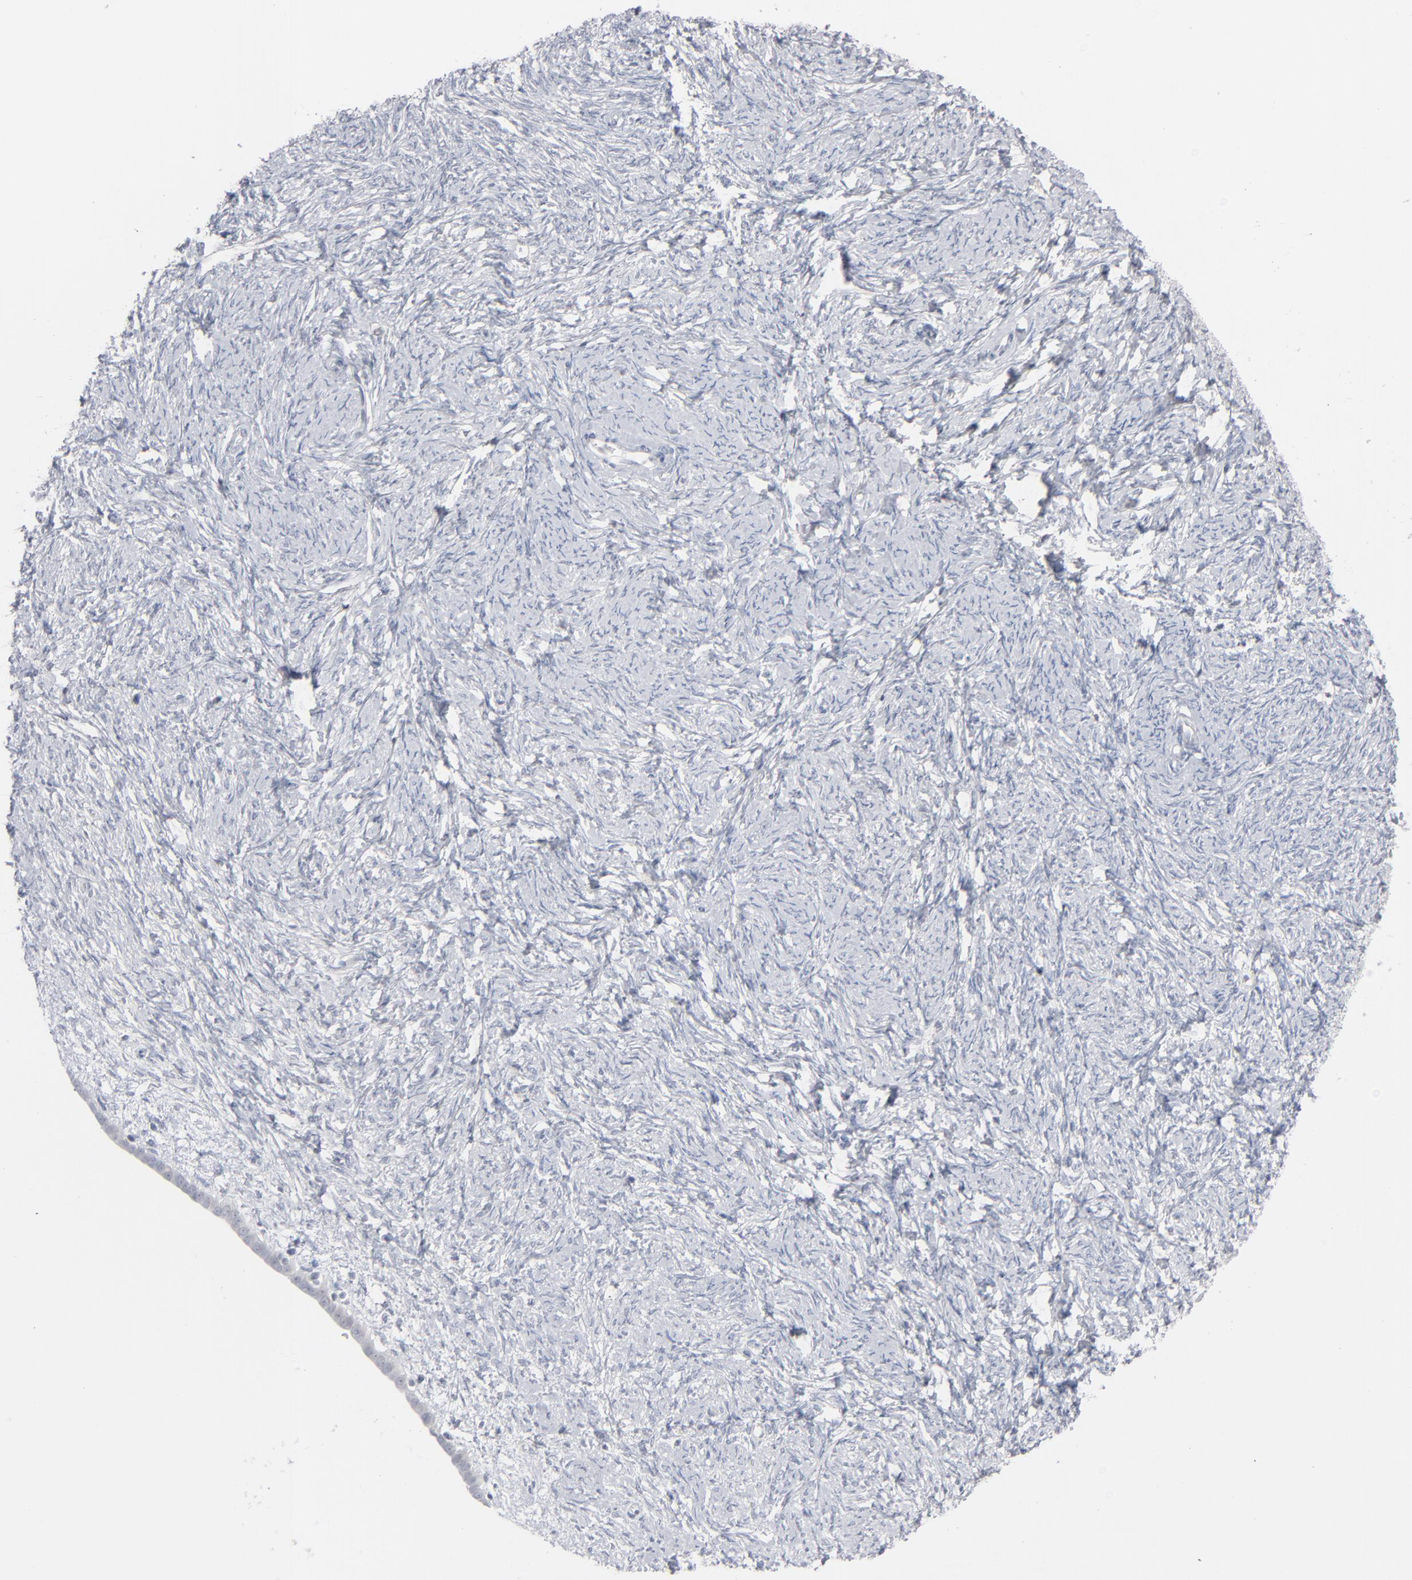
{"staining": {"intensity": "negative", "quantity": "none", "location": "none"}, "tissue": "ovarian cancer", "cell_type": "Tumor cells", "image_type": "cancer", "snomed": [{"axis": "morphology", "description": "Normal tissue, NOS"}, {"axis": "morphology", "description": "Cystadenocarcinoma, serous, NOS"}, {"axis": "topography", "description": "Ovary"}], "caption": "The IHC photomicrograph has no significant positivity in tumor cells of ovarian cancer (serous cystadenocarcinoma) tissue. (Immunohistochemistry (ihc), brightfield microscopy, high magnification).", "gene": "POF1B", "patient": {"sex": "female", "age": 62}}